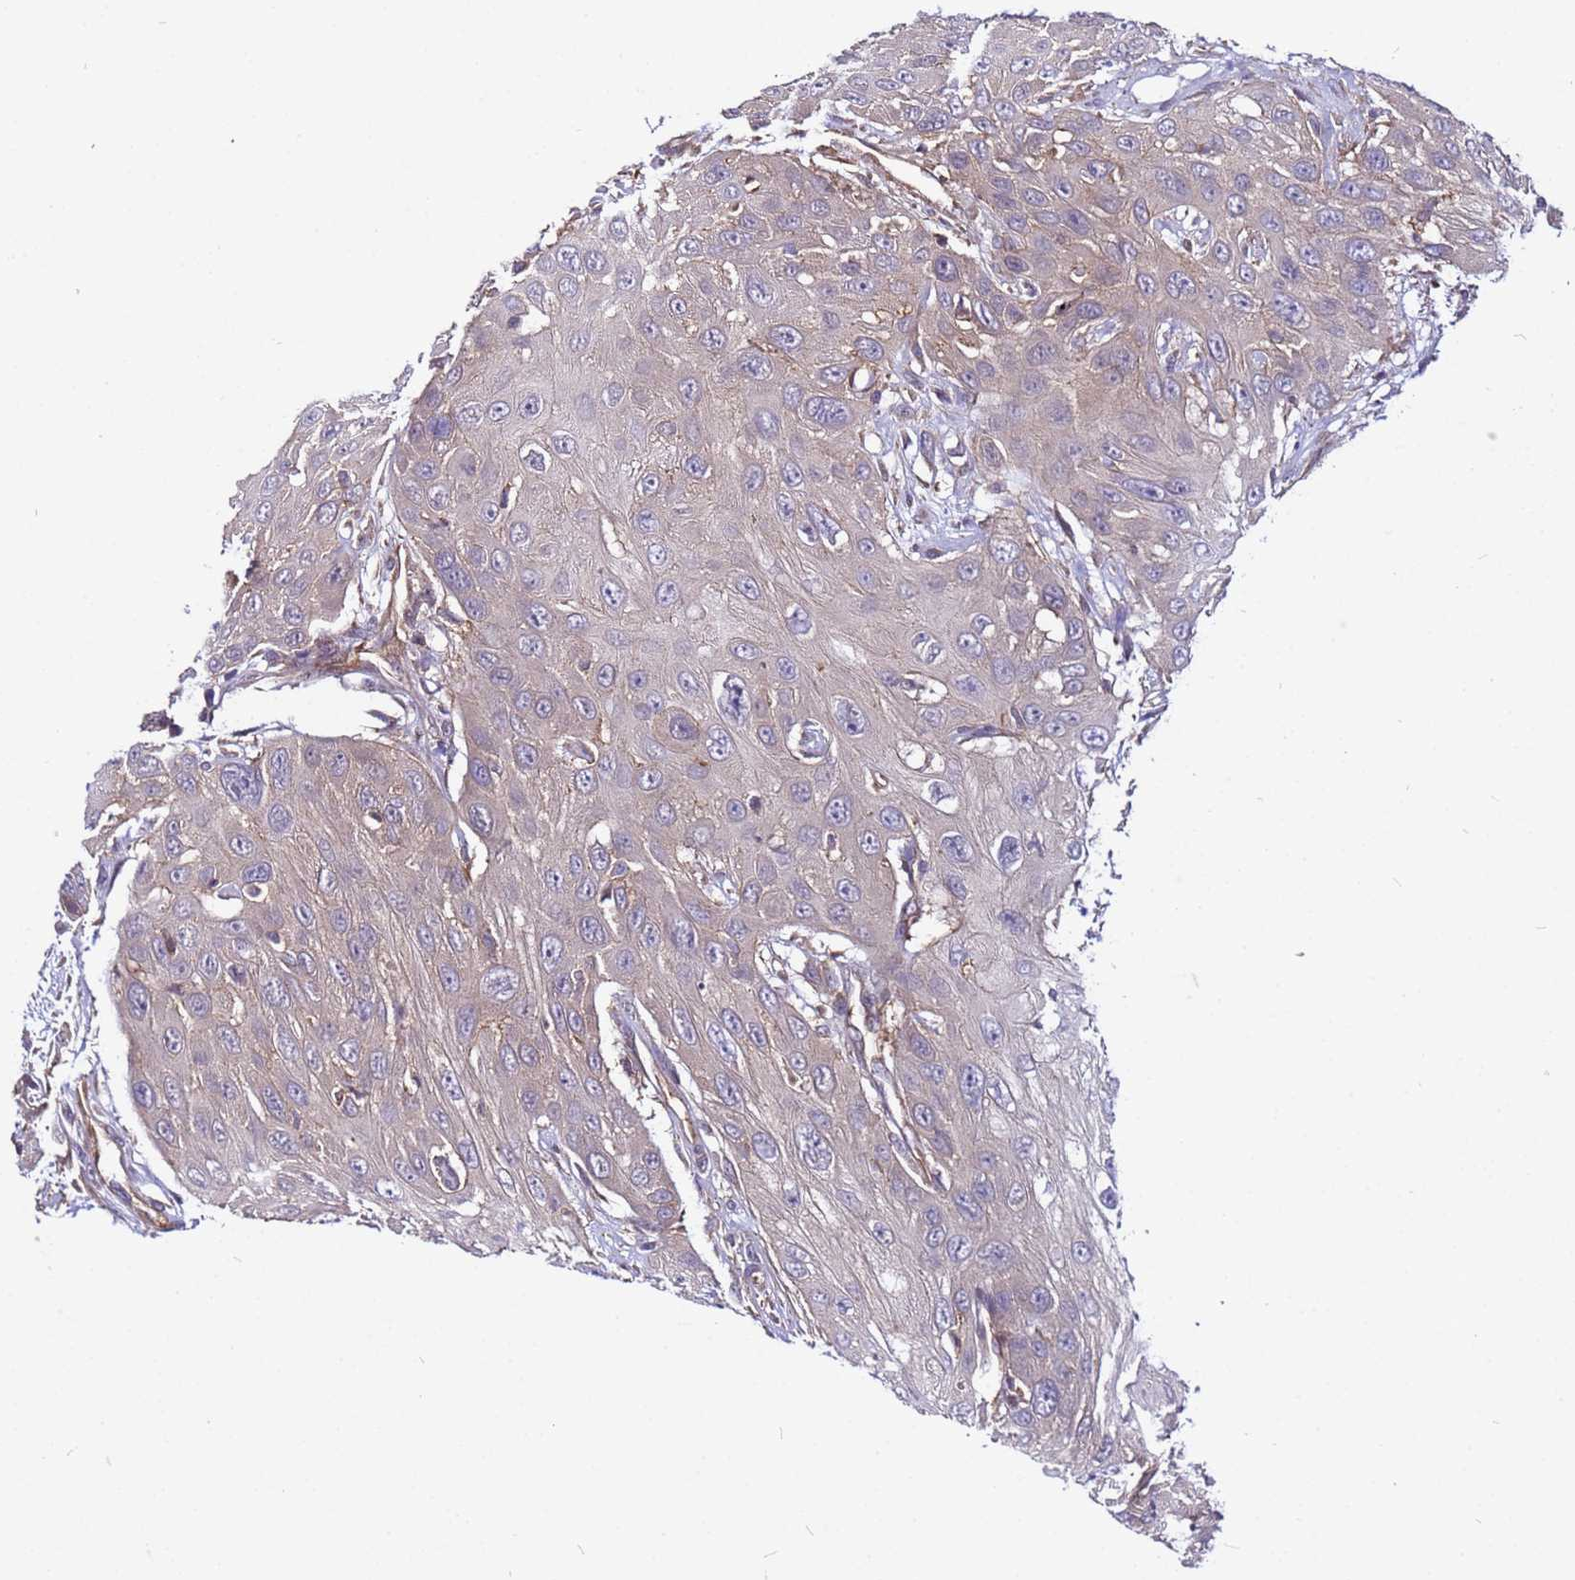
{"staining": {"intensity": "negative", "quantity": "none", "location": "none"}, "tissue": "head and neck cancer", "cell_type": "Tumor cells", "image_type": "cancer", "snomed": [{"axis": "morphology", "description": "Squamous cell carcinoma, NOS"}, {"axis": "topography", "description": "Head-Neck"}], "caption": "There is no significant staining in tumor cells of head and neck cancer (squamous cell carcinoma).", "gene": "STK38", "patient": {"sex": "male", "age": 81}}